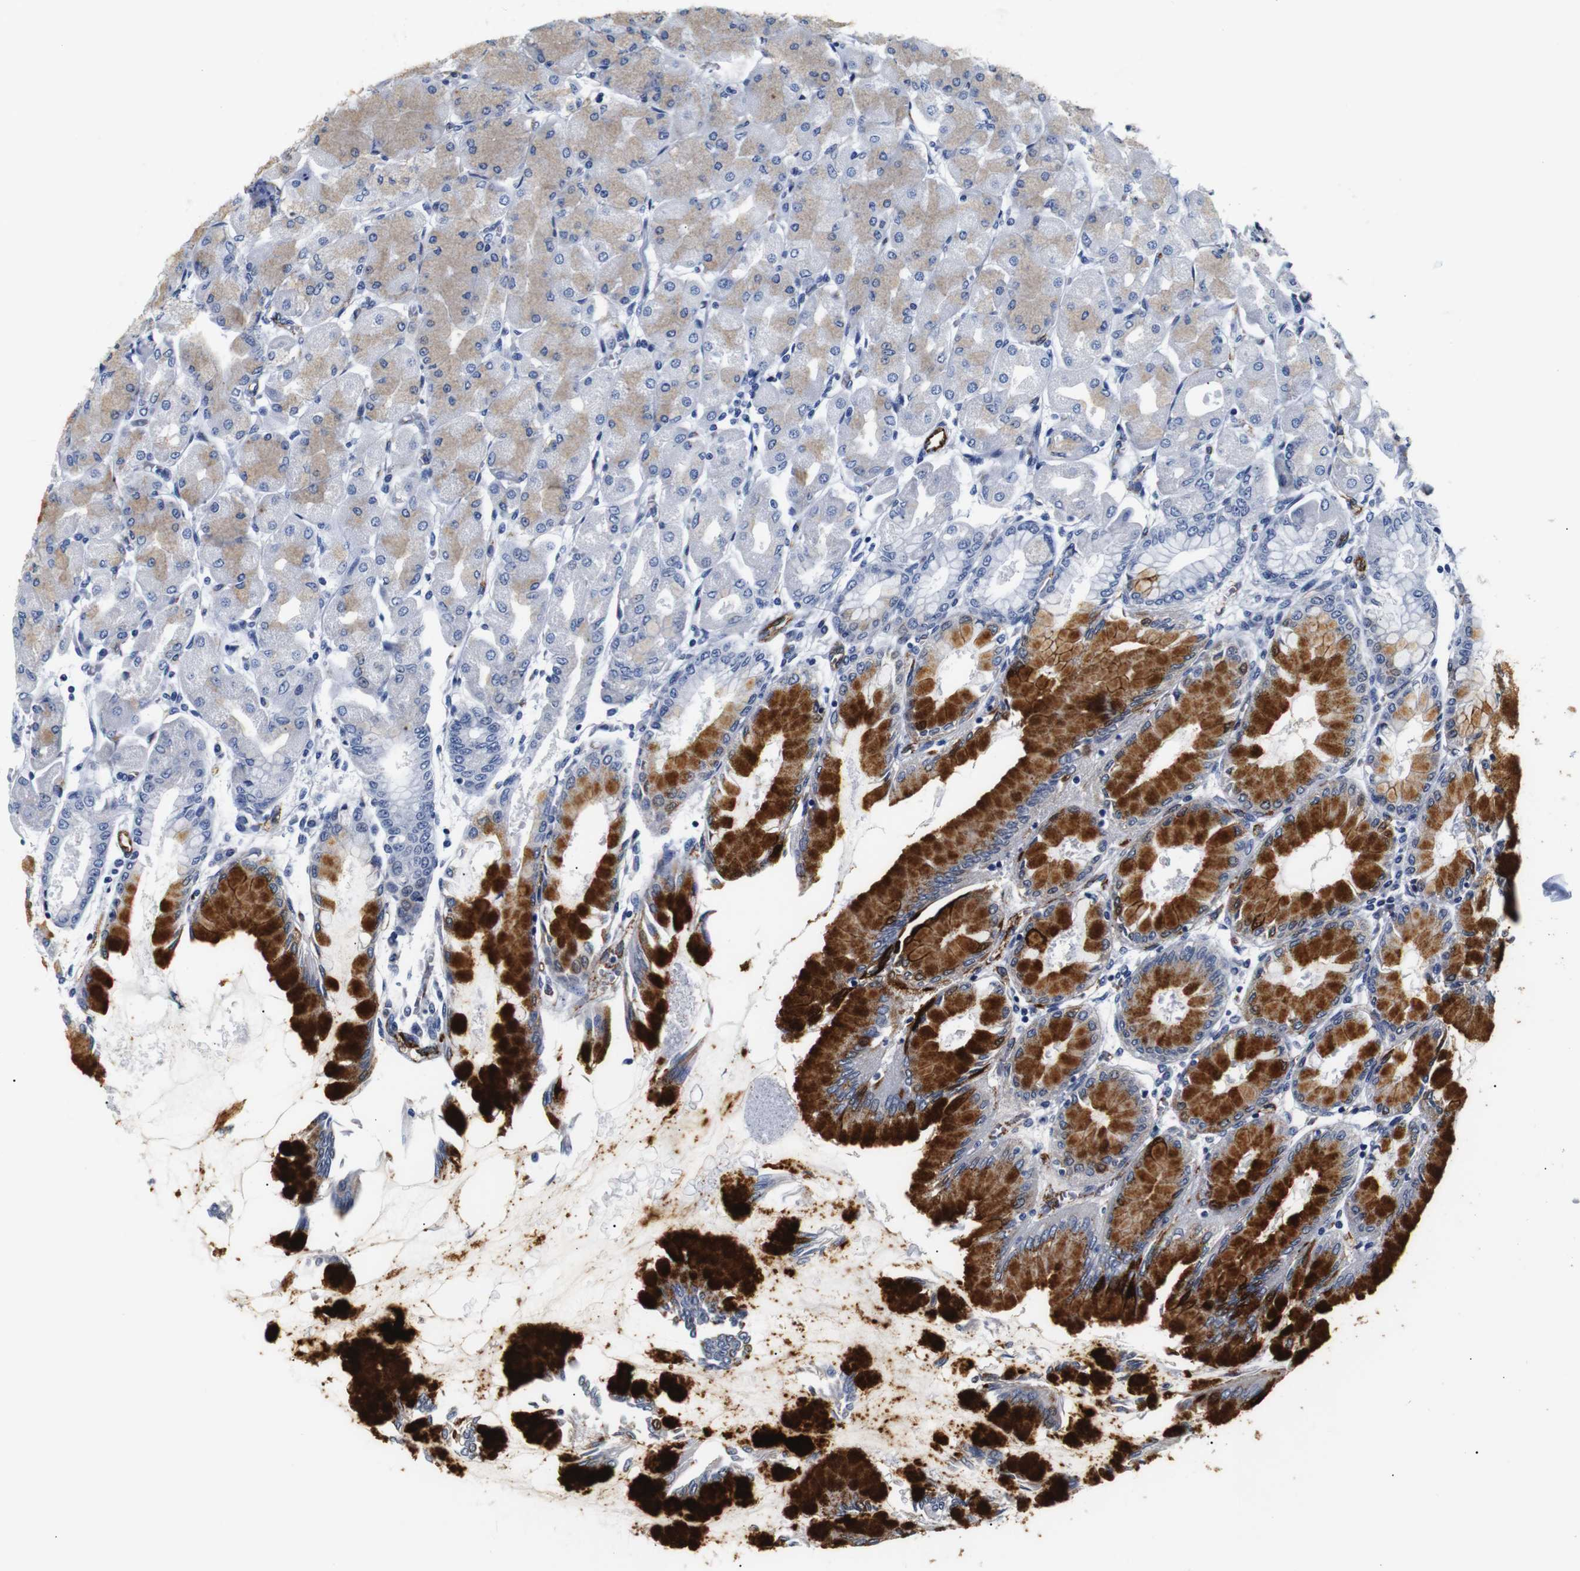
{"staining": {"intensity": "strong", "quantity": "25%-75%", "location": "cytoplasmic/membranous"}, "tissue": "stomach", "cell_type": "Glandular cells", "image_type": "normal", "snomed": [{"axis": "morphology", "description": "Normal tissue, NOS"}, {"axis": "topography", "description": "Stomach, upper"}], "caption": "Glandular cells reveal high levels of strong cytoplasmic/membranous staining in approximately 25%-75% of cells in benign stomach.", "gene": "MUC4", "patient": {"sex": "female", "age": 56}}